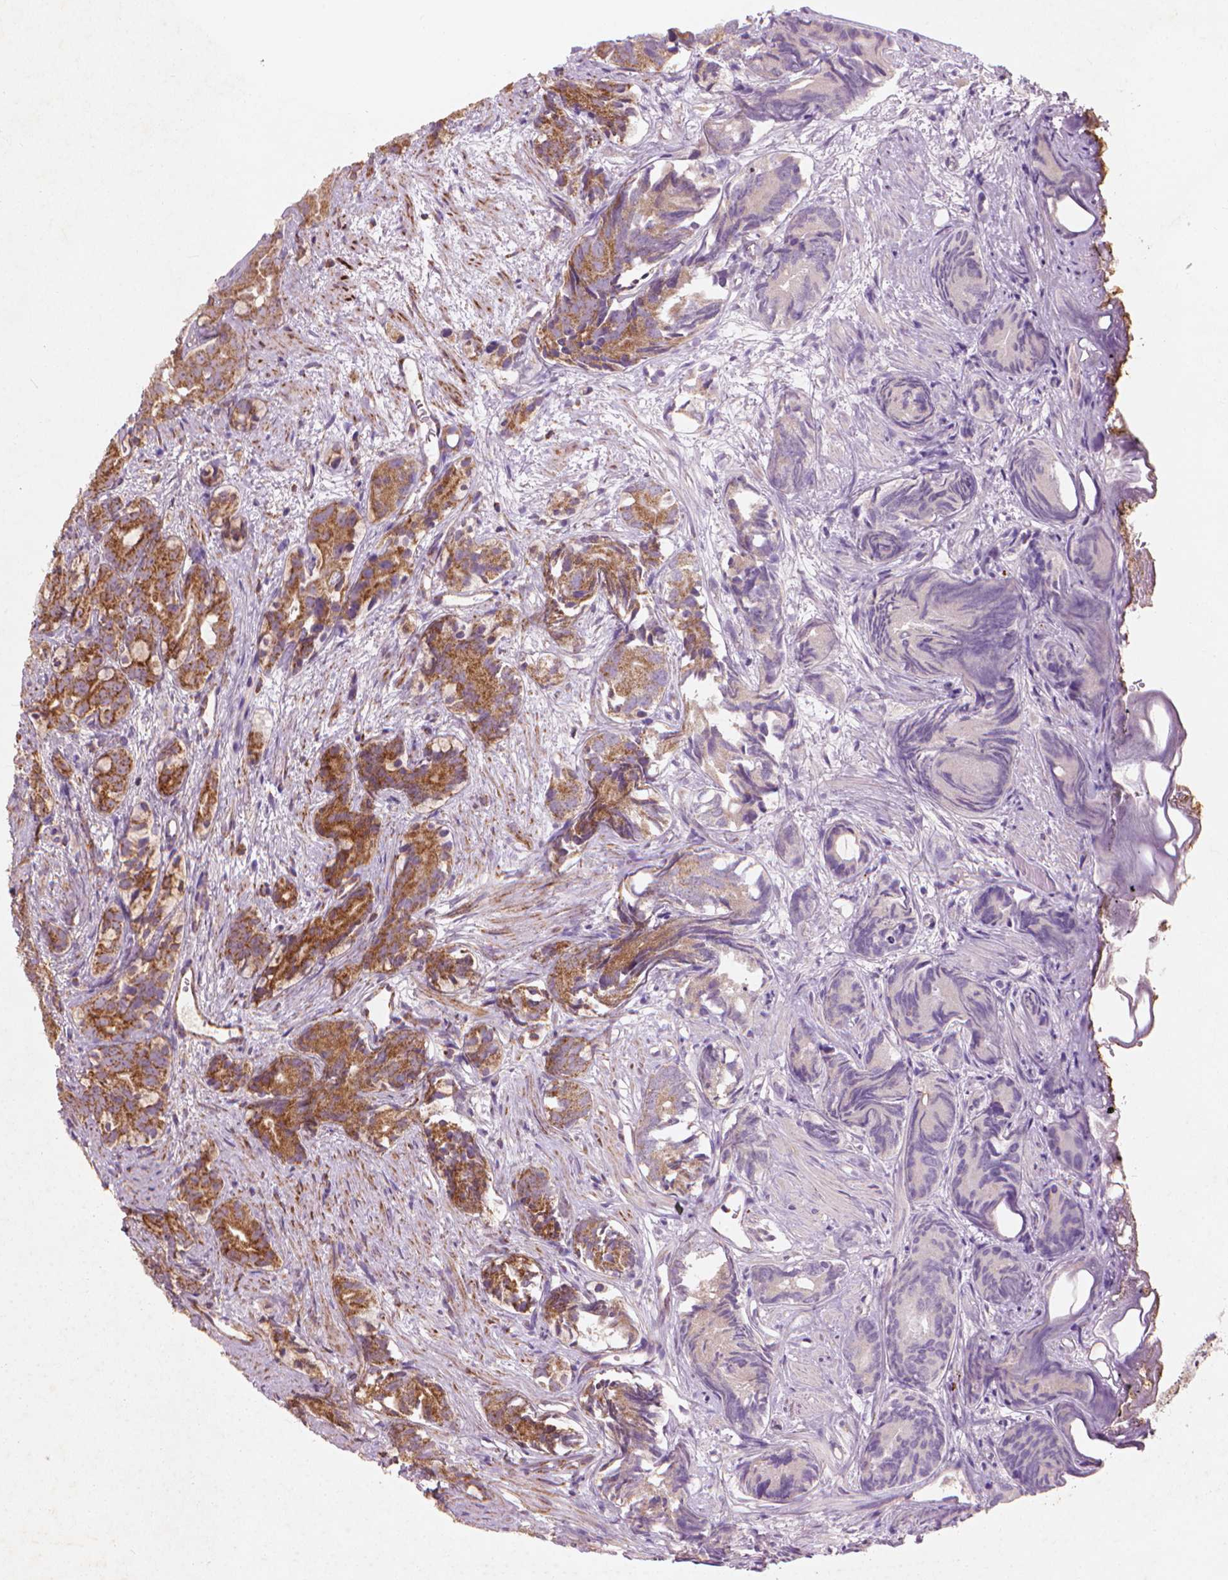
{"staining": {"intensity": "moderate", "quantity": ">75%", "location": "cytoplasmic/membranous"}, "tissue": "prostate cancer", "cell_type": "Tumor cells", "image_type": "cancer", "snomed": [{"axis": "morphology", "description": "Adenocarcinoma, High grade"}, {"axis": "topography", "description": "Prostate"}], "caption": "High-power microscopy captured an immunohistochemistry photomicrograph of adenocarcinoma (high-grade) (prostate), revealing moderate cytoplasmic/membranous staining in approximately >75% of tumor cells. Immunohistochemistry (ihc) stains the protein in brown and the nuclei are stained blue.", "gene": "NLRX1", "patient": {"sex": "male", "age": 84}}